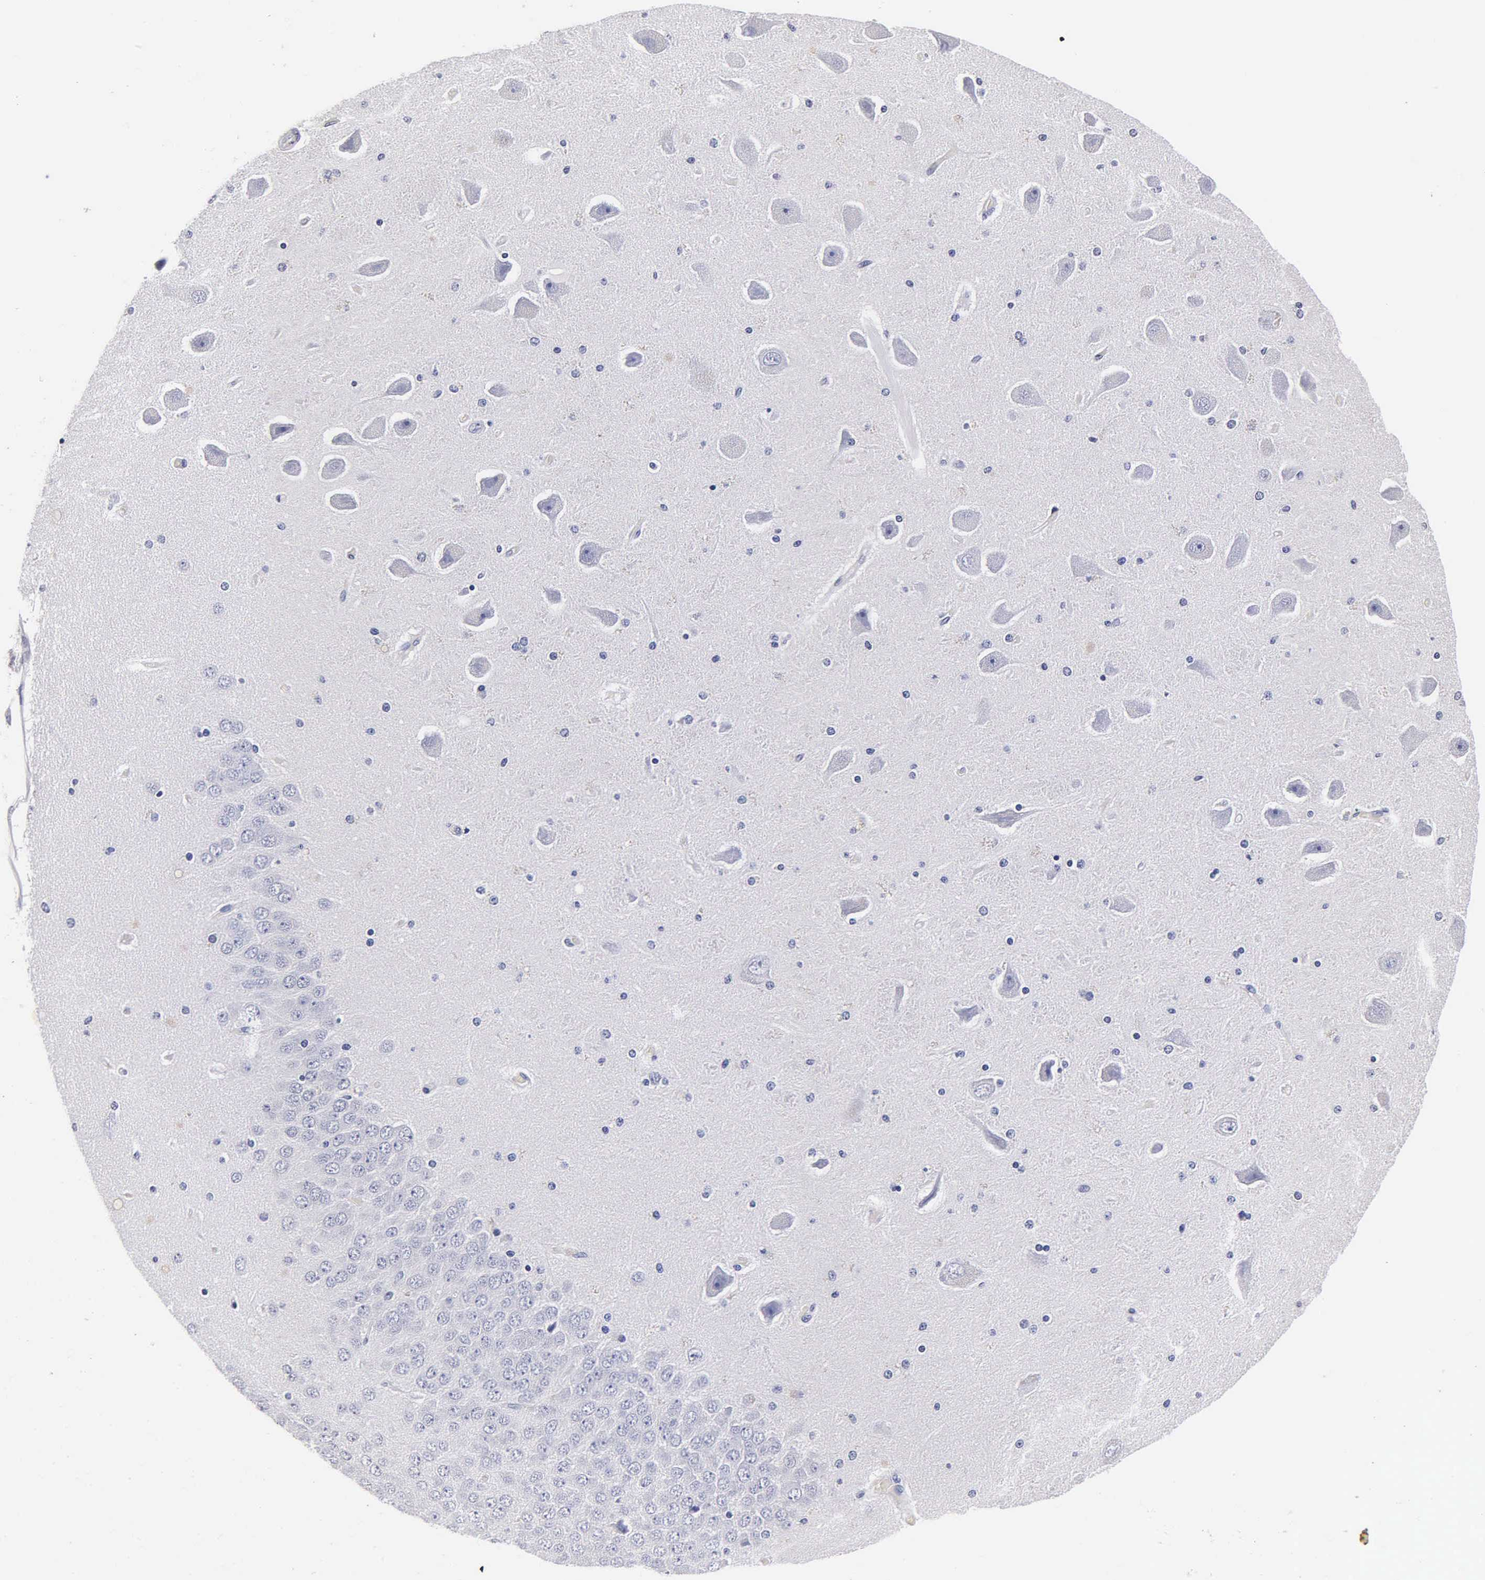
{"staining": {"intensity": "negative", "quantity": "none", "location": "none"}, "tissue": "hippocampus", "cell_type": "Glial cells", "image_type": "normal", "snomed": [{"axis": "morphology", "description": "Normal tissue, NOS"}, {"axis": "topography", "description": "Hippocampus"}], "caption": "An immunohistochemistry image of benign hippocampus is shown. There is no staining in glial cells of hippocampus.", "gene": "MB", "patient": {"sex": "female", "age": 54}}